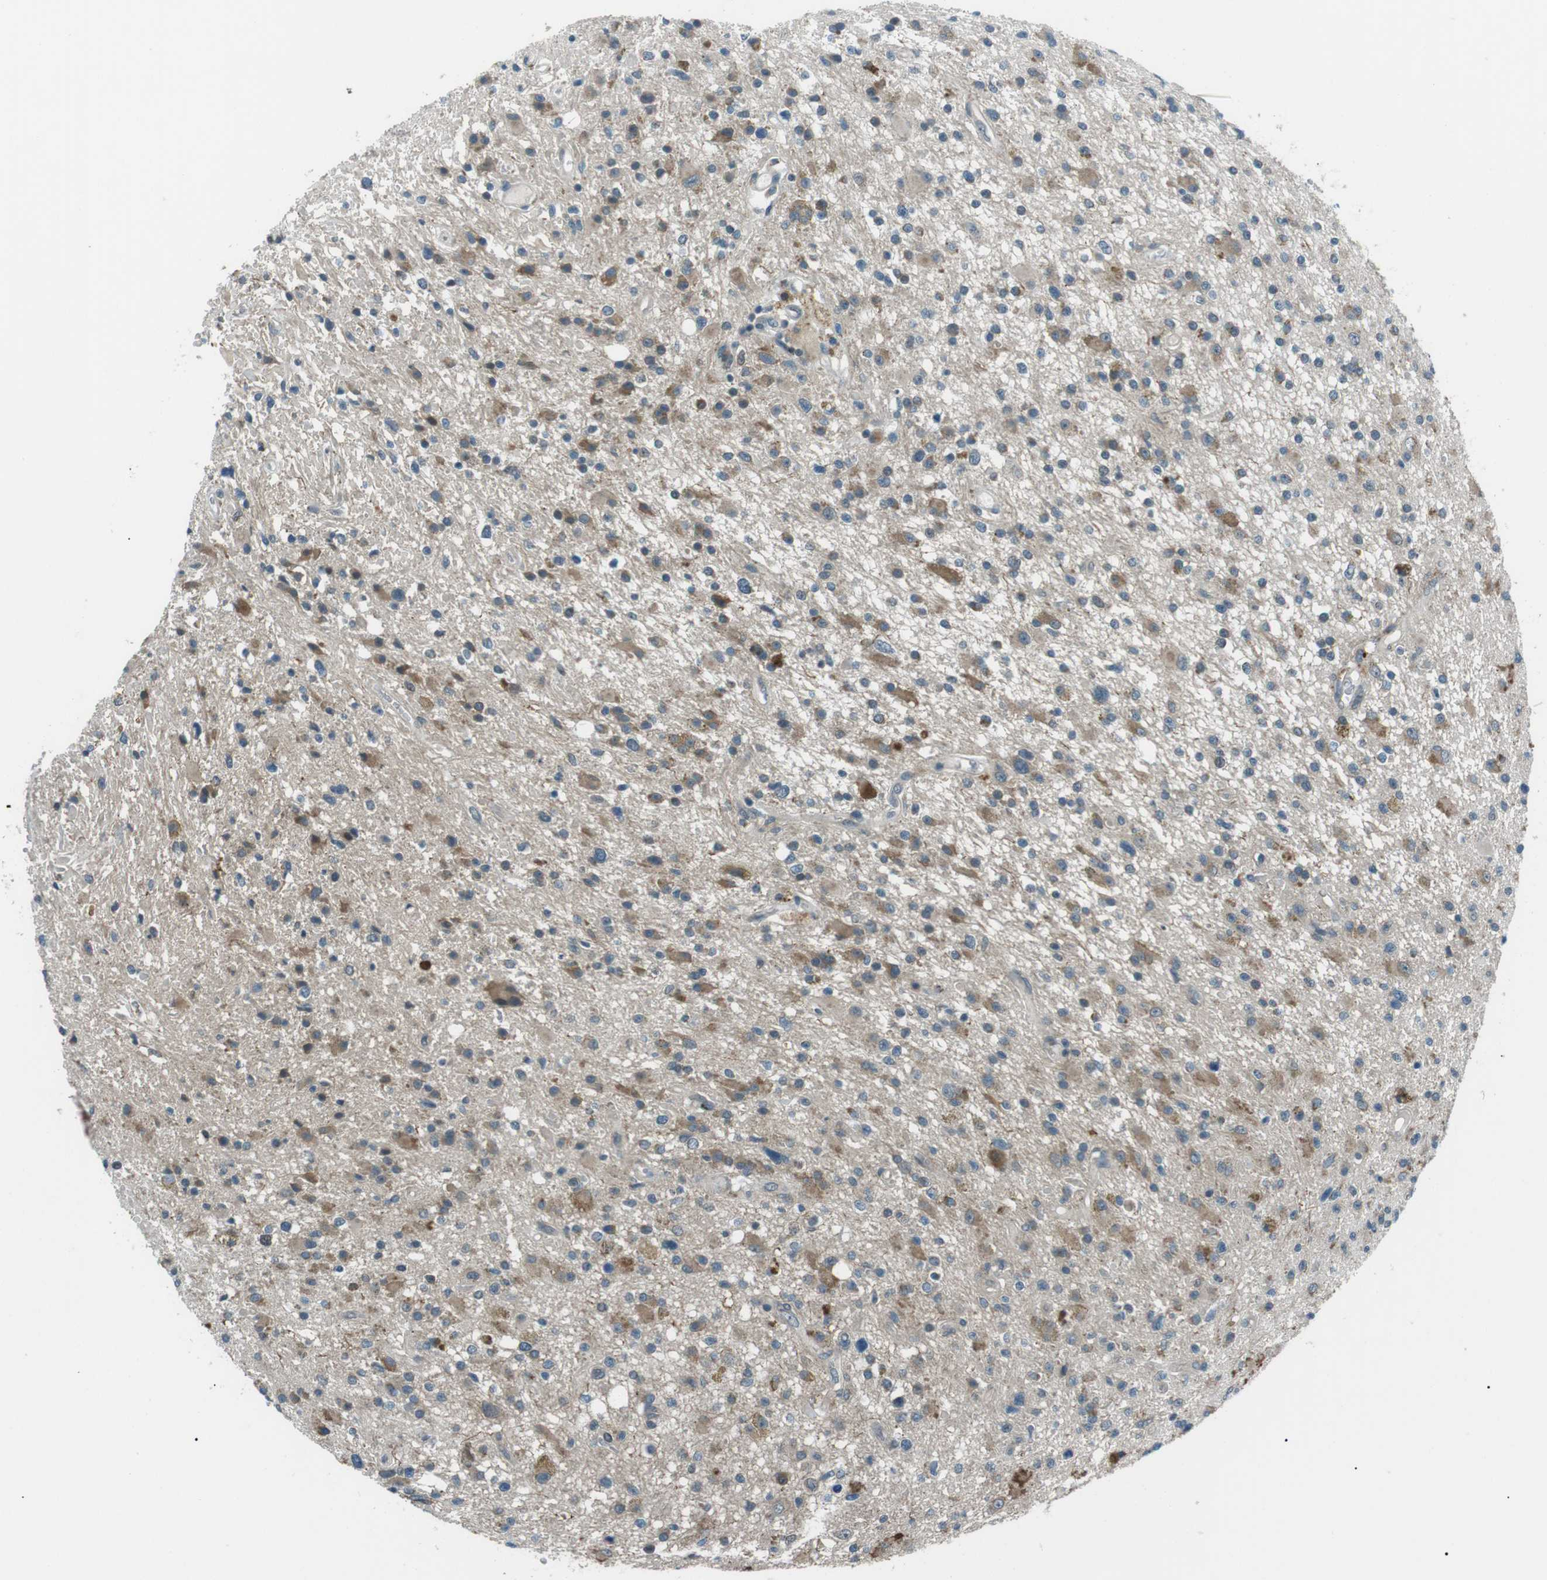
{"staining": {"intensity": "weak", "quantity": "25%-75%", "location": "cytoplasmic/membranous"}, "tissue": "glioma", "cell_type": "Tumor cells", "image_type": "cancer", "snomed": [{"axis": "morphology", "description": "Glioma, malignant, High grade"}, {"axis": "topography", "description": "Brain"}], "caption": "About 25%-75% of tumor cells in high-grade glioma (malignant) display weak cytoplasmic/membranous protein positivity as visualized by brown immunohistochemical staining.", "gene": "LRIG2", "patient": {"sex": "male", "age": 33}}